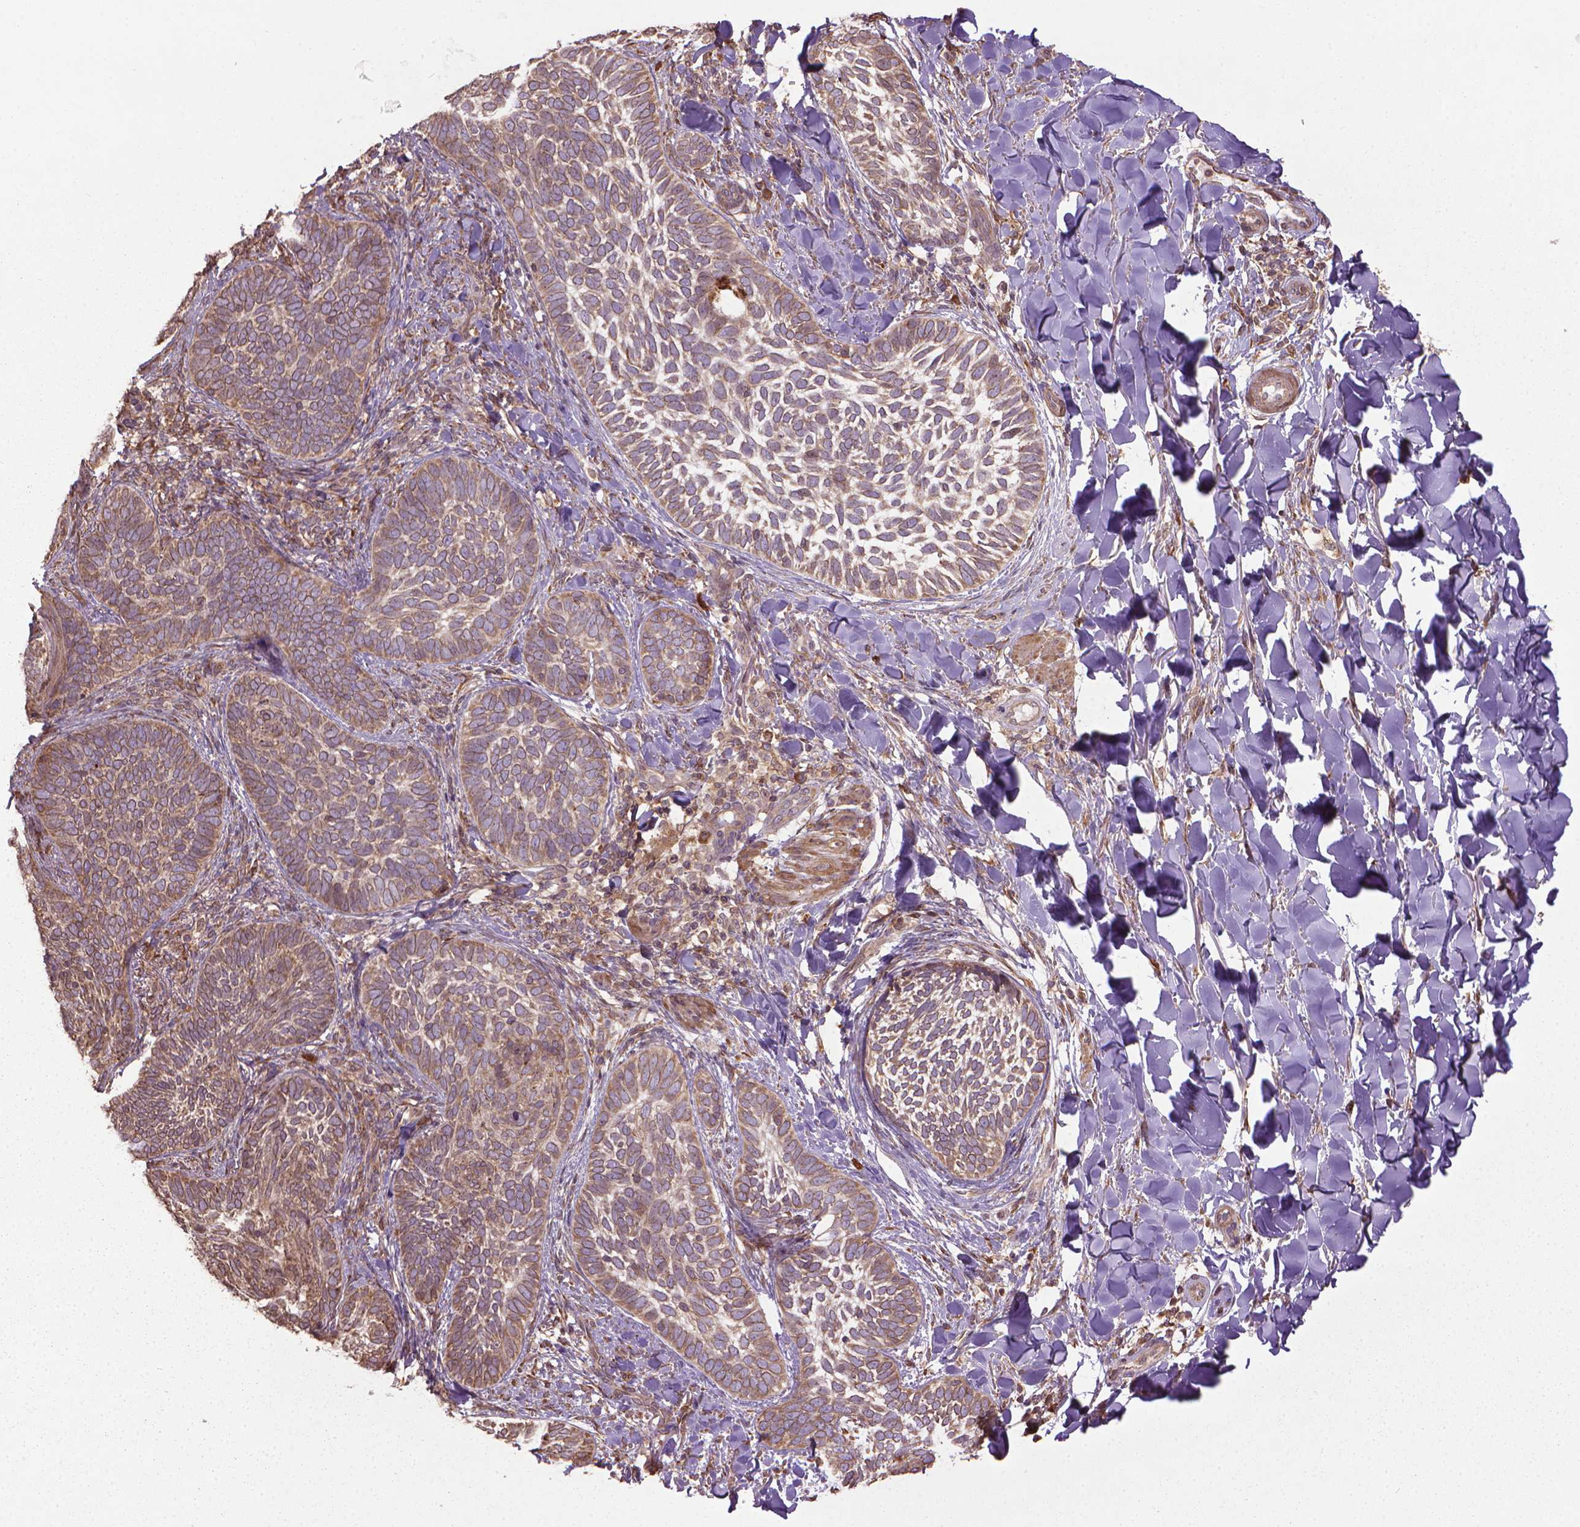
{"staining": {"intensity": "moderate", "quantity": ">75%", "location": "cytoplasmic/membranous"}, "tissue": "skin cancer", "cell_type": "Tumor cells", "image_type": "cancer", "snomed": [{"axis": "morphology", "description": "Normal tissue, NOS"}, {"axis": "morphology", "description": "Basal cell carcinoma"}, {"axis": "topography", "description": "Skin"}], "caption": "Immunohistochemistry image of neoplastic tissue: human skin cancer stained using immunohistochemistry (IHC) reveals medium levels of moderate protein expression localized specifically in the cytoplasmic/membranous of tumor cells, appearing as a cytoplasmic/membranous brown color.", "gene": "GAS1", "patient": {"sex": "male", "age": 46}}